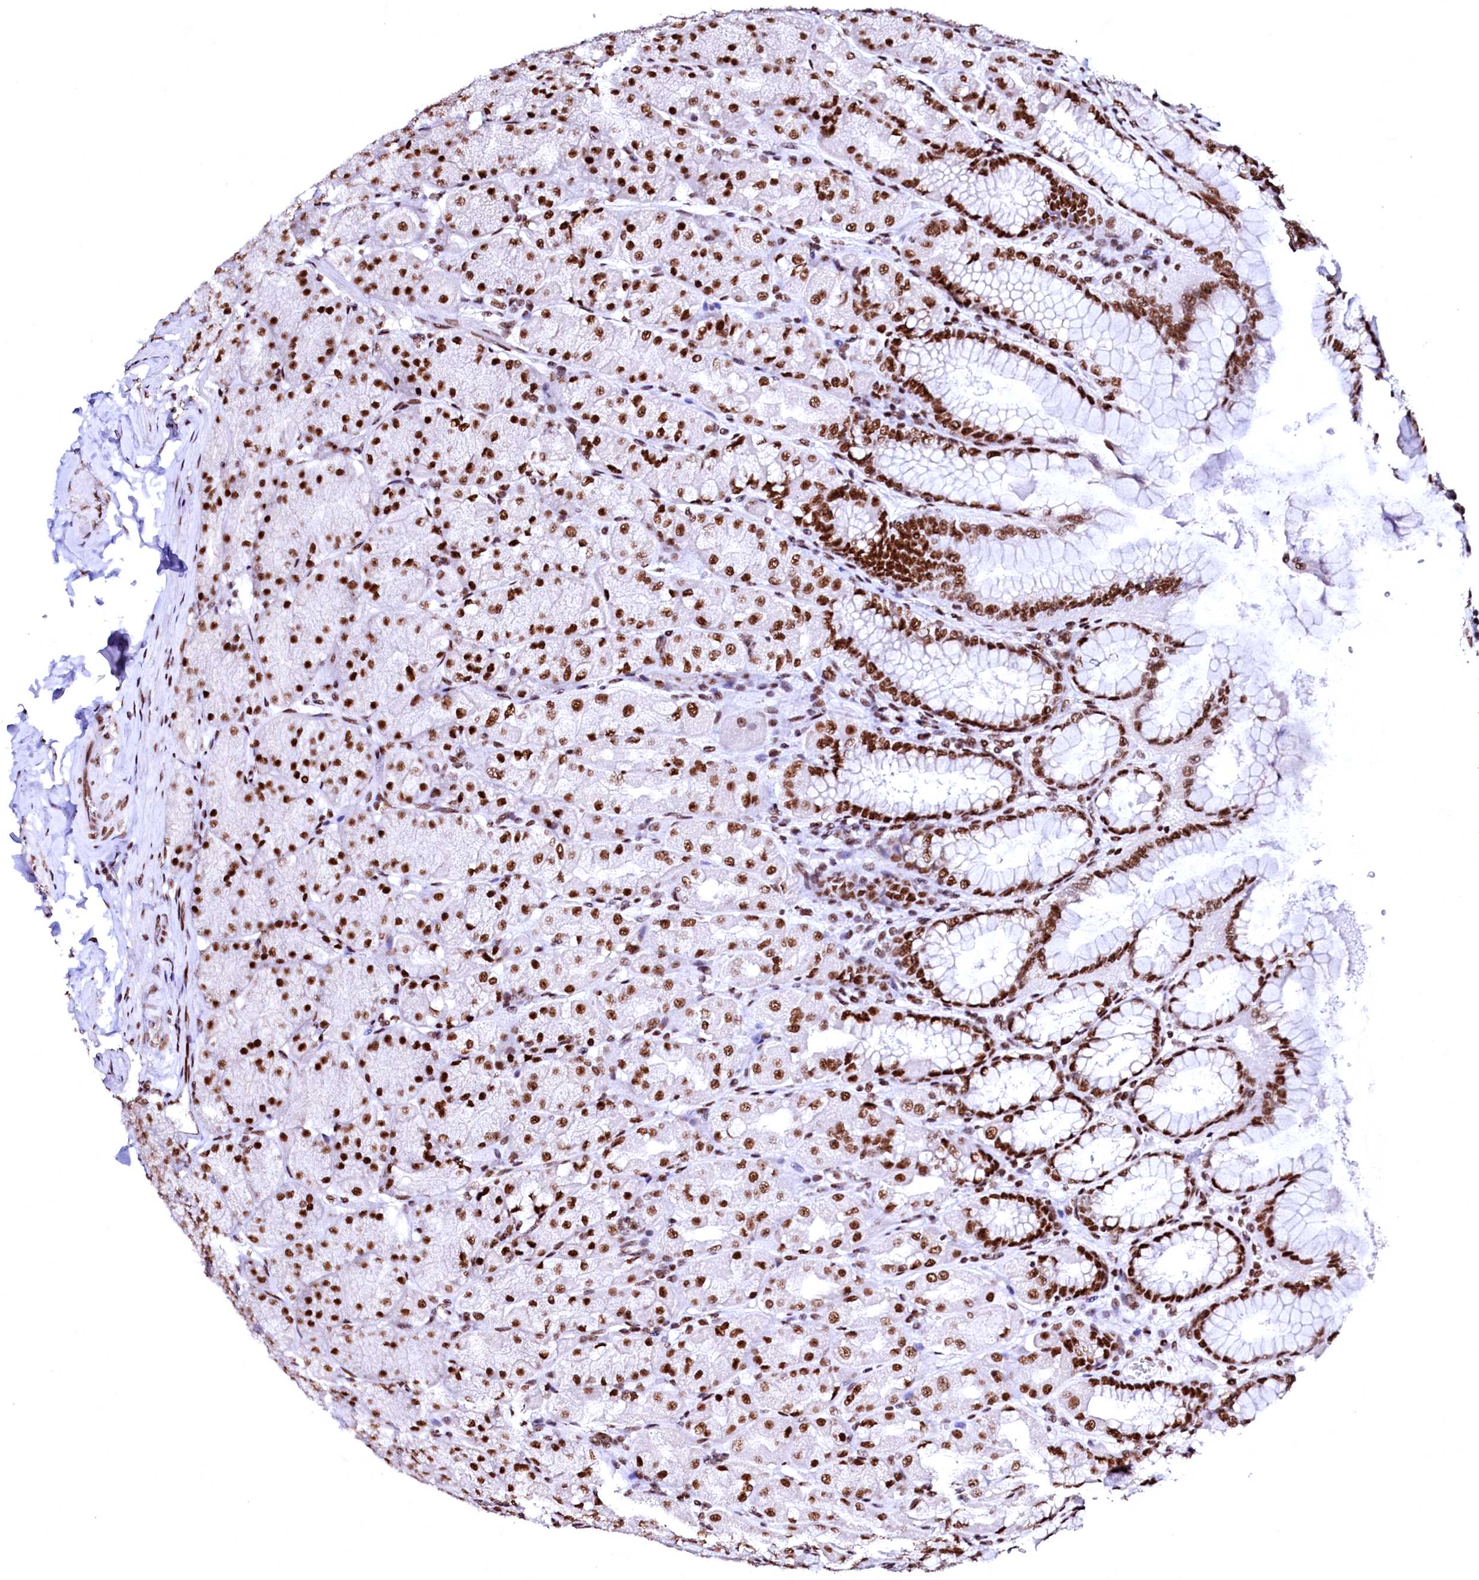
{"staining": {"intensity": "strong", "quantity": ">75%", "location": "nuclear"}, "tissue": "stomach", "cell_type": "Glandular cells", "image_type": "normal", "snomed": [{"axis": "morphology", "description": "Normal tissue, NOS"}, {"axis": "topography", "description": "Stomach, upper"}], "caption": "High-power microscopy captured an immunohistochemistry image of benign stomach, revealing strong nuclear positivity in approximately >75% of glandular cells. (DAB IHC with brightfield microscopy, high magnification).", "gene": "CPSF6", "patient": {"sex": "female", "age": 56}}